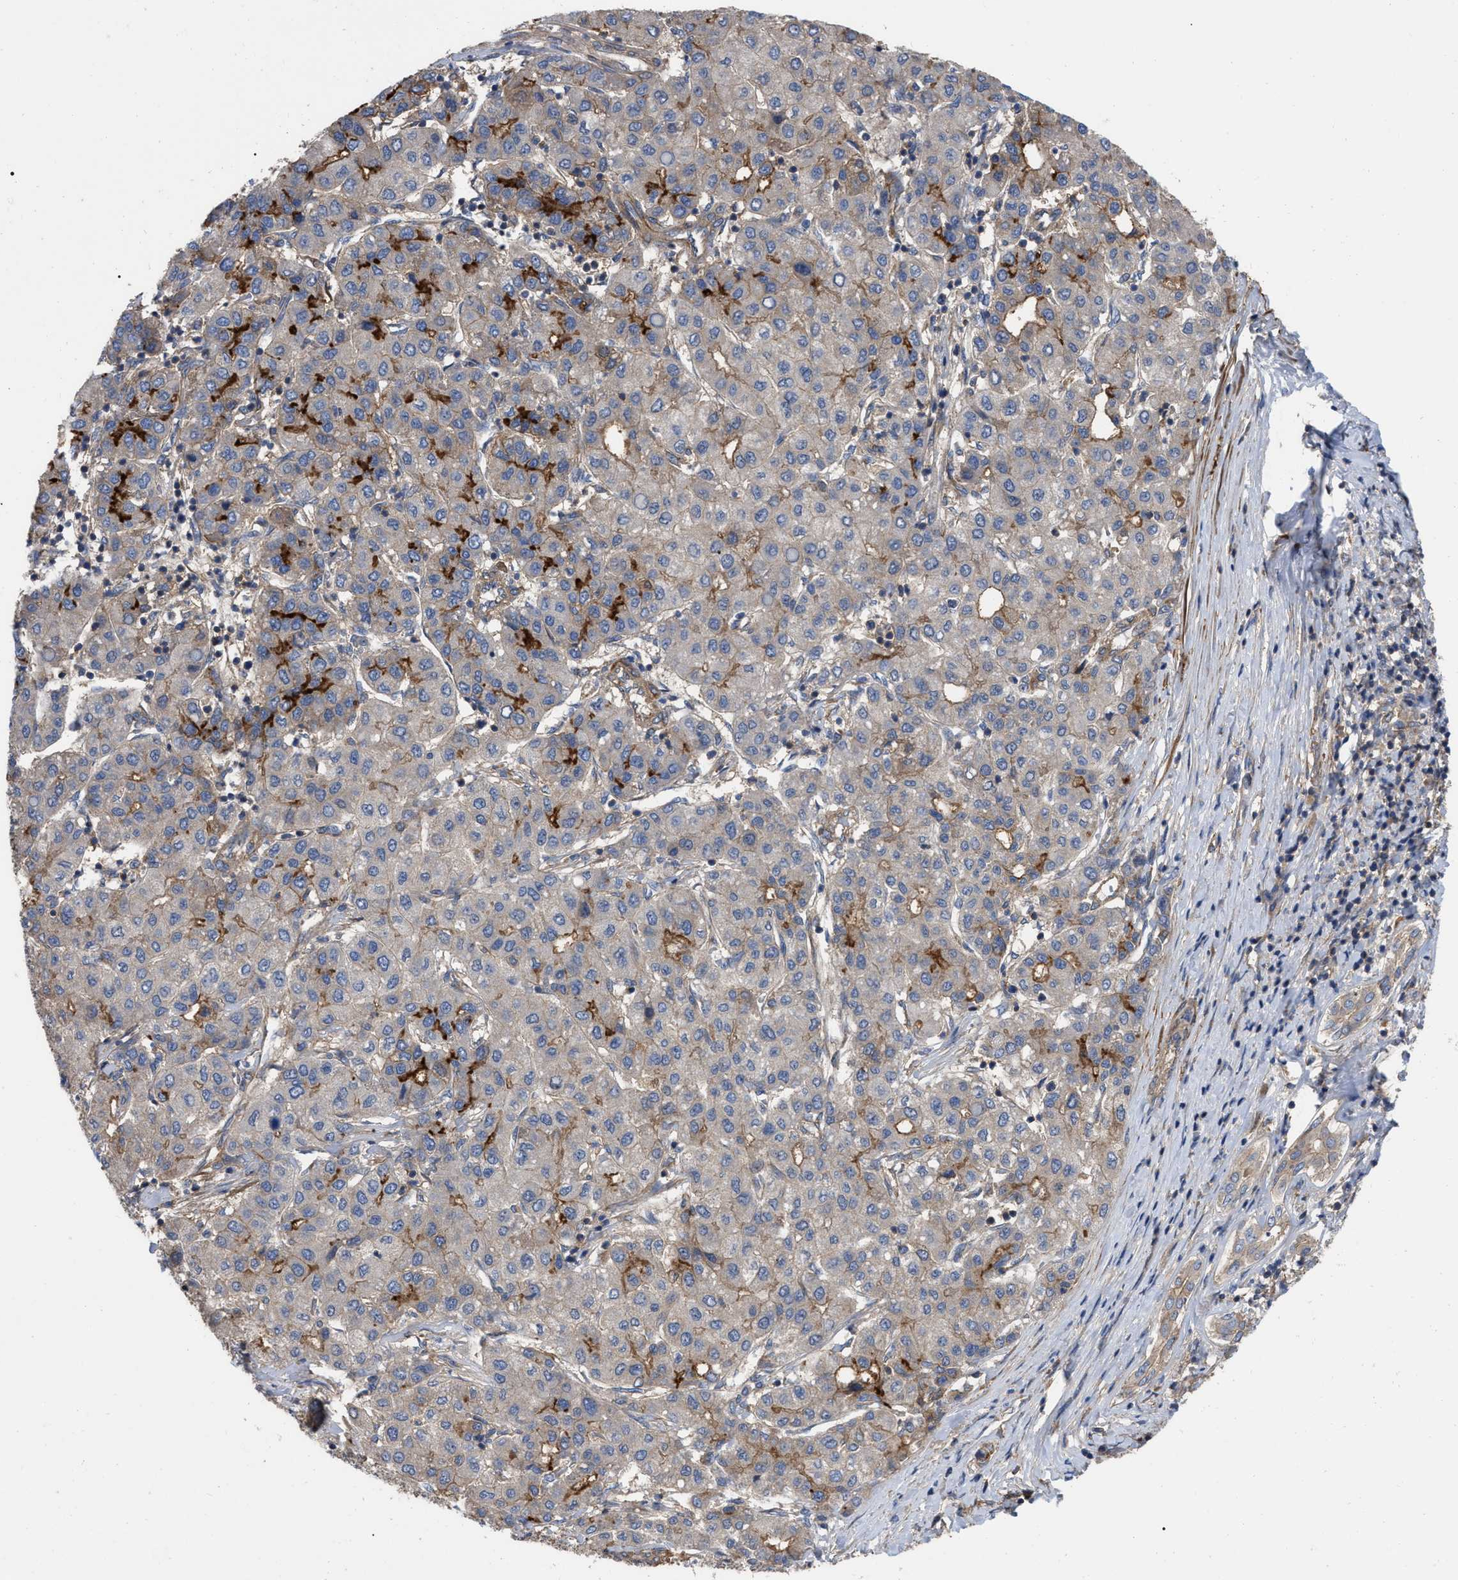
{"staining": {"intensity": "strong", "quantity": "<25%", "location": "cytoplasmic/membranous"}, "tissue": "liver cancer", "cell_type": "Tumor cells", "image_type": "cancer", "snomed": [{"axis": "morphology", "description": "Carcinoma, Hepatocellular, NOS"}, {"axis": "topography", "description": "Liver"}], "caption": "Approximately <25% of tumor cells in liver cancer (hepatocellular carcinoma) display strong cytoplasmic/membranous protein staining as visualized by brown immunohistochemical staining.", "gene": "RABEP1", "patient": {"sex": "male", "age": 65}}